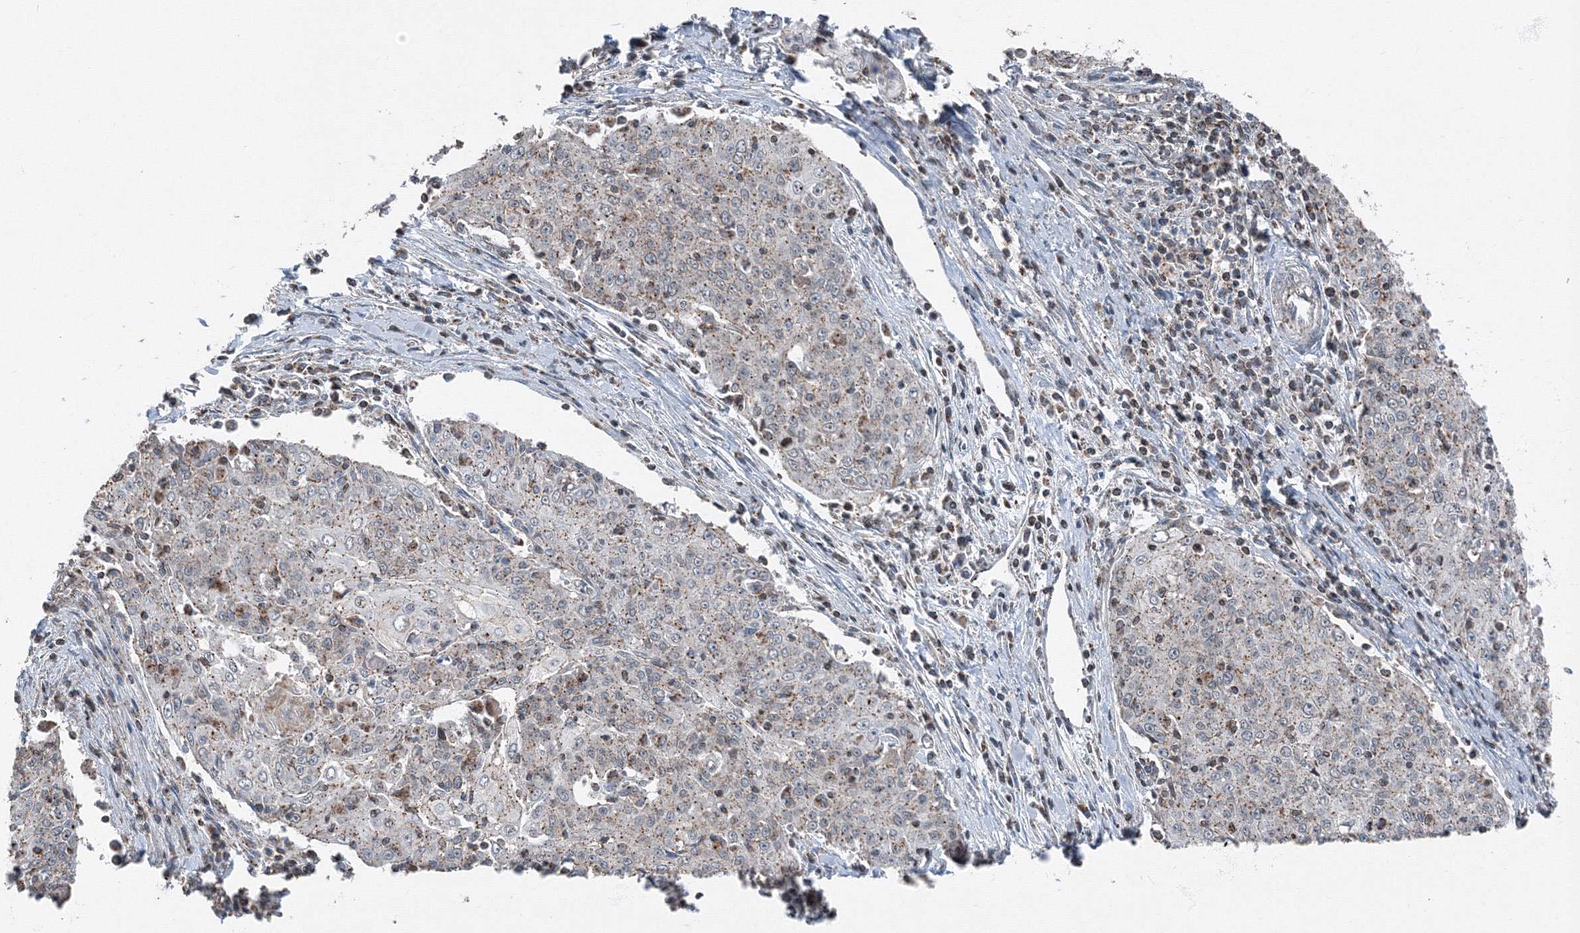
{"staining": {"intensity": "weak", "quantity": "25%-75%", "location": "cytoplasmic/membranous"}, "tissue": "cervical cancer", "cell_type": "Tumor cells", "image_type": "cancer", "snomed": [{"axis": "morphology", "description": "Squamous cell carcinoma, NOS"}, {"axis": "topography", "description": "Cervix"}], "caption": "Cervical cancer tissue reveals weak cytoplasmic/membranous expression in about 25%-75% of tumor cells, visualized by immunohistochemistry. Immunohistochemistry (ihc) stains the protein of interest in brown and the nuclei are stained blue.", "gene": "AASDH", "patient": {"sex": "female", "age": 48}}